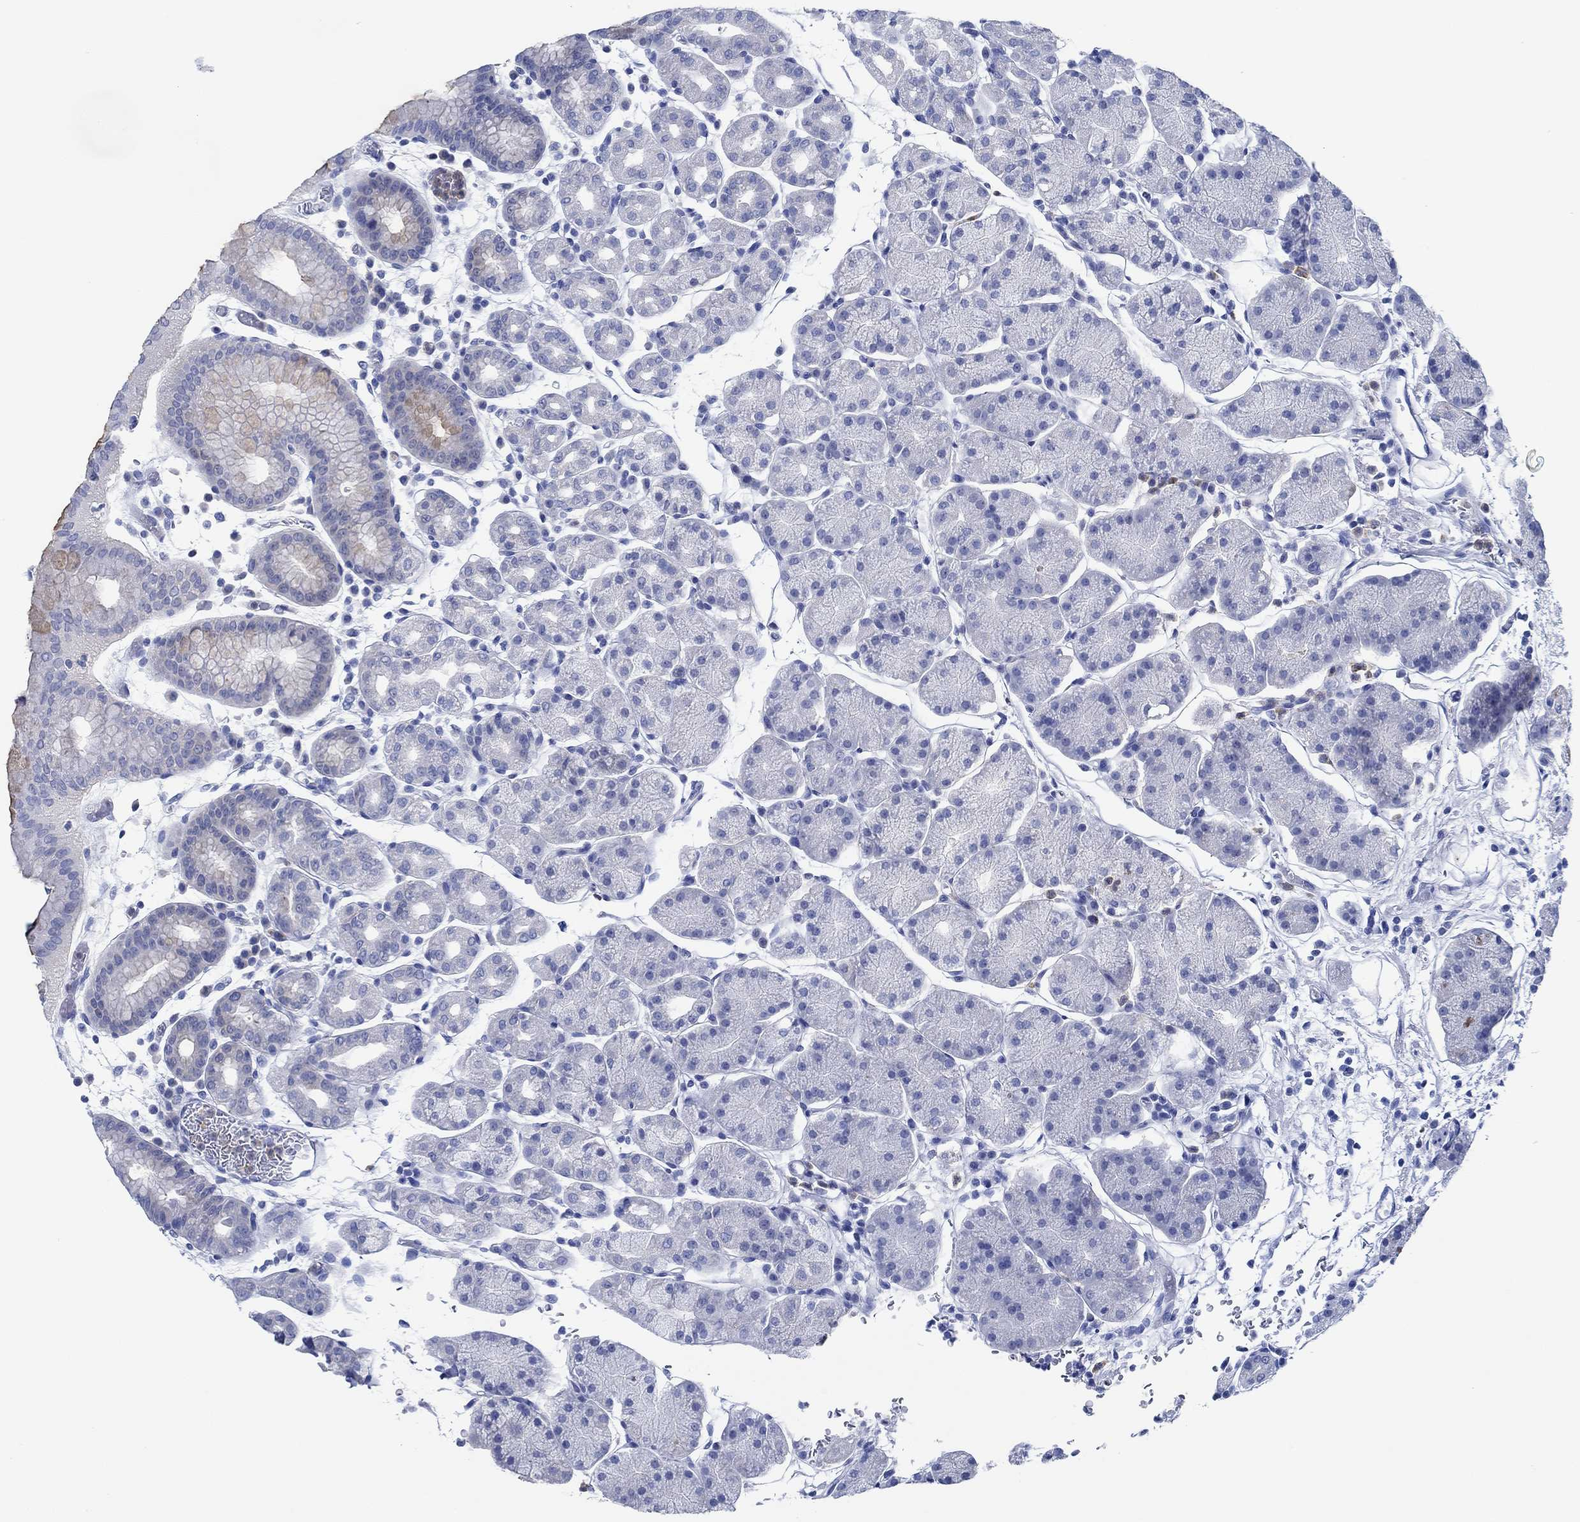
{"staining": {"intensity": "weak", "quantity": "<25%", "location": "cytoplasmic/membranous"}, "tissue": "stomach", "cell_type": "Glandular cells", "image_type": "normal", "snomed": [{"axis": "morphology", "description": "Normal tissue, NOS"}, {"axis": "topography", "description": "Stomach"}], "caption": "Glandular cells show no significant positivity in unremarkable stomach.", "gene": "ZNF671", "patient": {"sex": "male", "age": 54}}